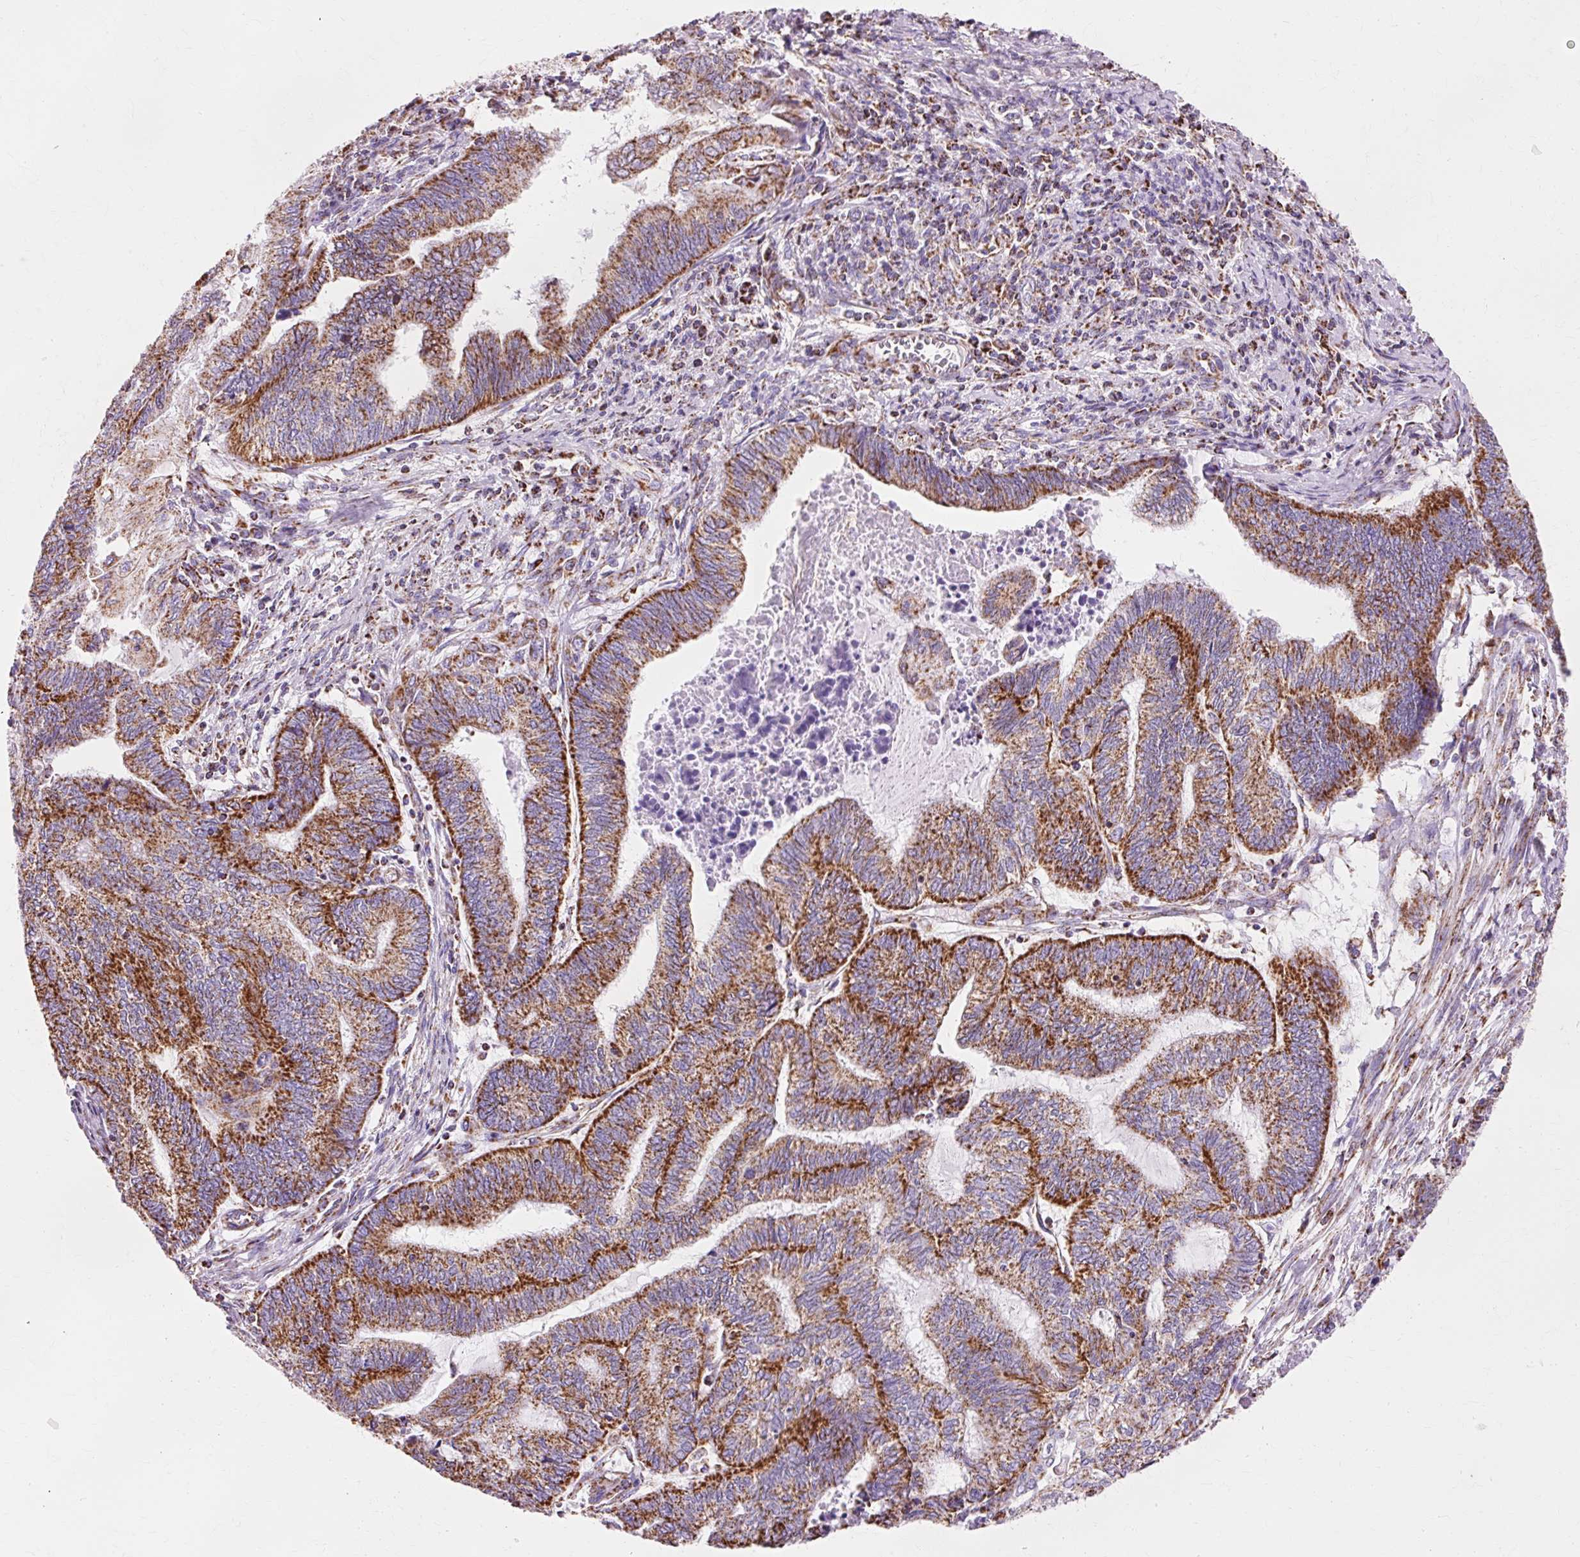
{"staining": {"intensity": "strong", "quantity": ">75%", "location": "cytoplasmic/membranous"}, "tissue": "endometrial cancer", "cell_type": "Tumor cells", "image_type": "cancer", "snomed": [{"axis": "morphology", "description": "Adenocarcinoma, NOS"}, {"axis": "topography", "description": "Uterus"}, {"axis": "topography", "description": "Endometrium"}], "caption": "Tumor cells demonstrate strong cytoplasmic/membranous positivity in approximately >75% of cells in endometrial cancer.", "gene": "ATP5PO", "patient": {"sex": "female", "age": 70}}